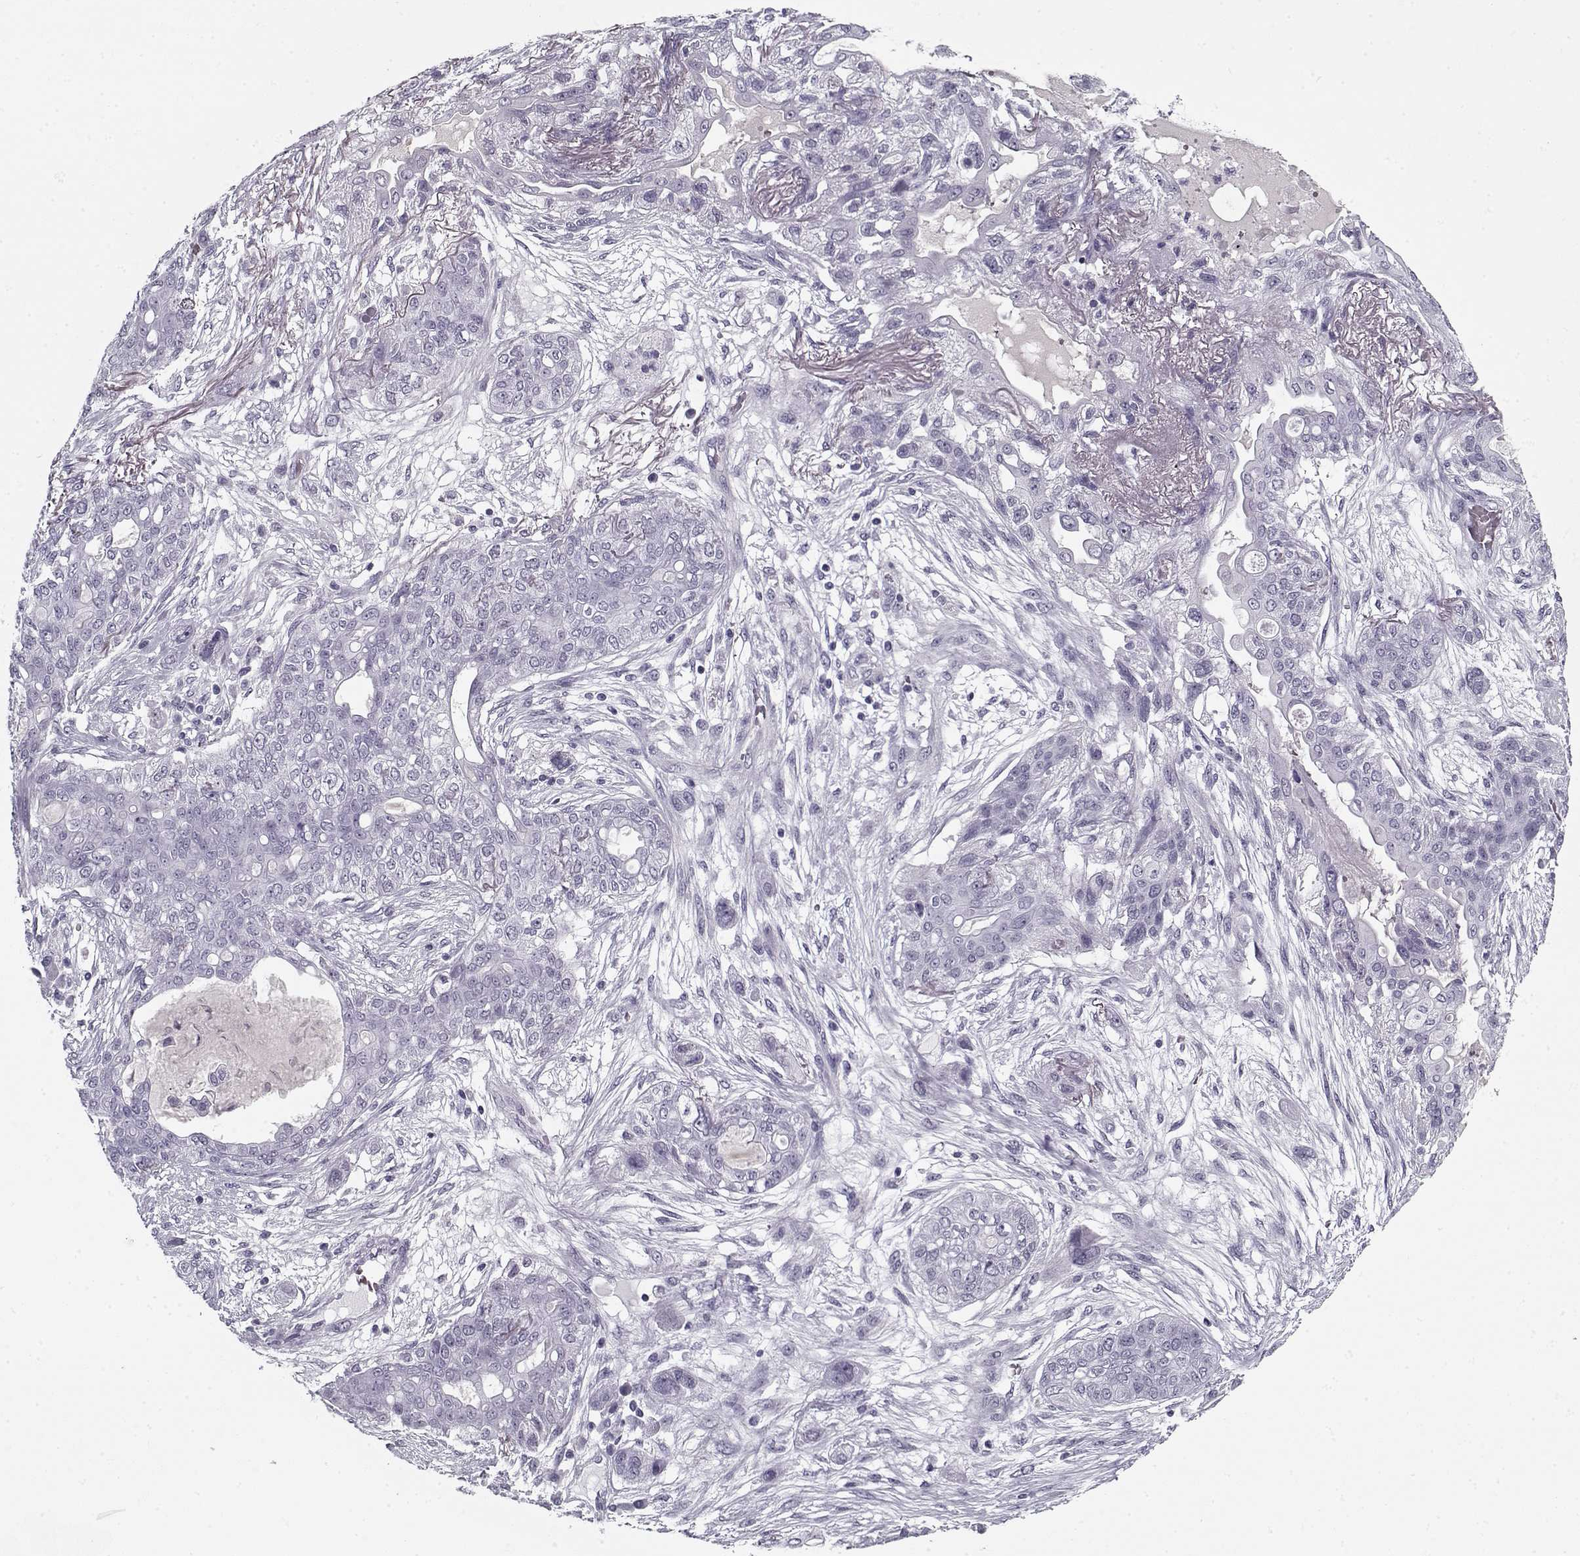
{"staining": {"intensity": "negative", "quantity": "none", "location": "none"}, "tissue": "lung cancer", "cell_type": "Tumor cells", "image_type": "cancer", "snomed": [{"axis": "morphology", "description": "Squamous cell carcinoma, NOS"}, {"axis": "topography", "description": "Lung"}], "caption": "Tumor cells are negative for protein expression in human lung cancer (squamous cell carcinoma).", "gene": "SPACA9", "patient": {"sex": "female", "age": 70}}